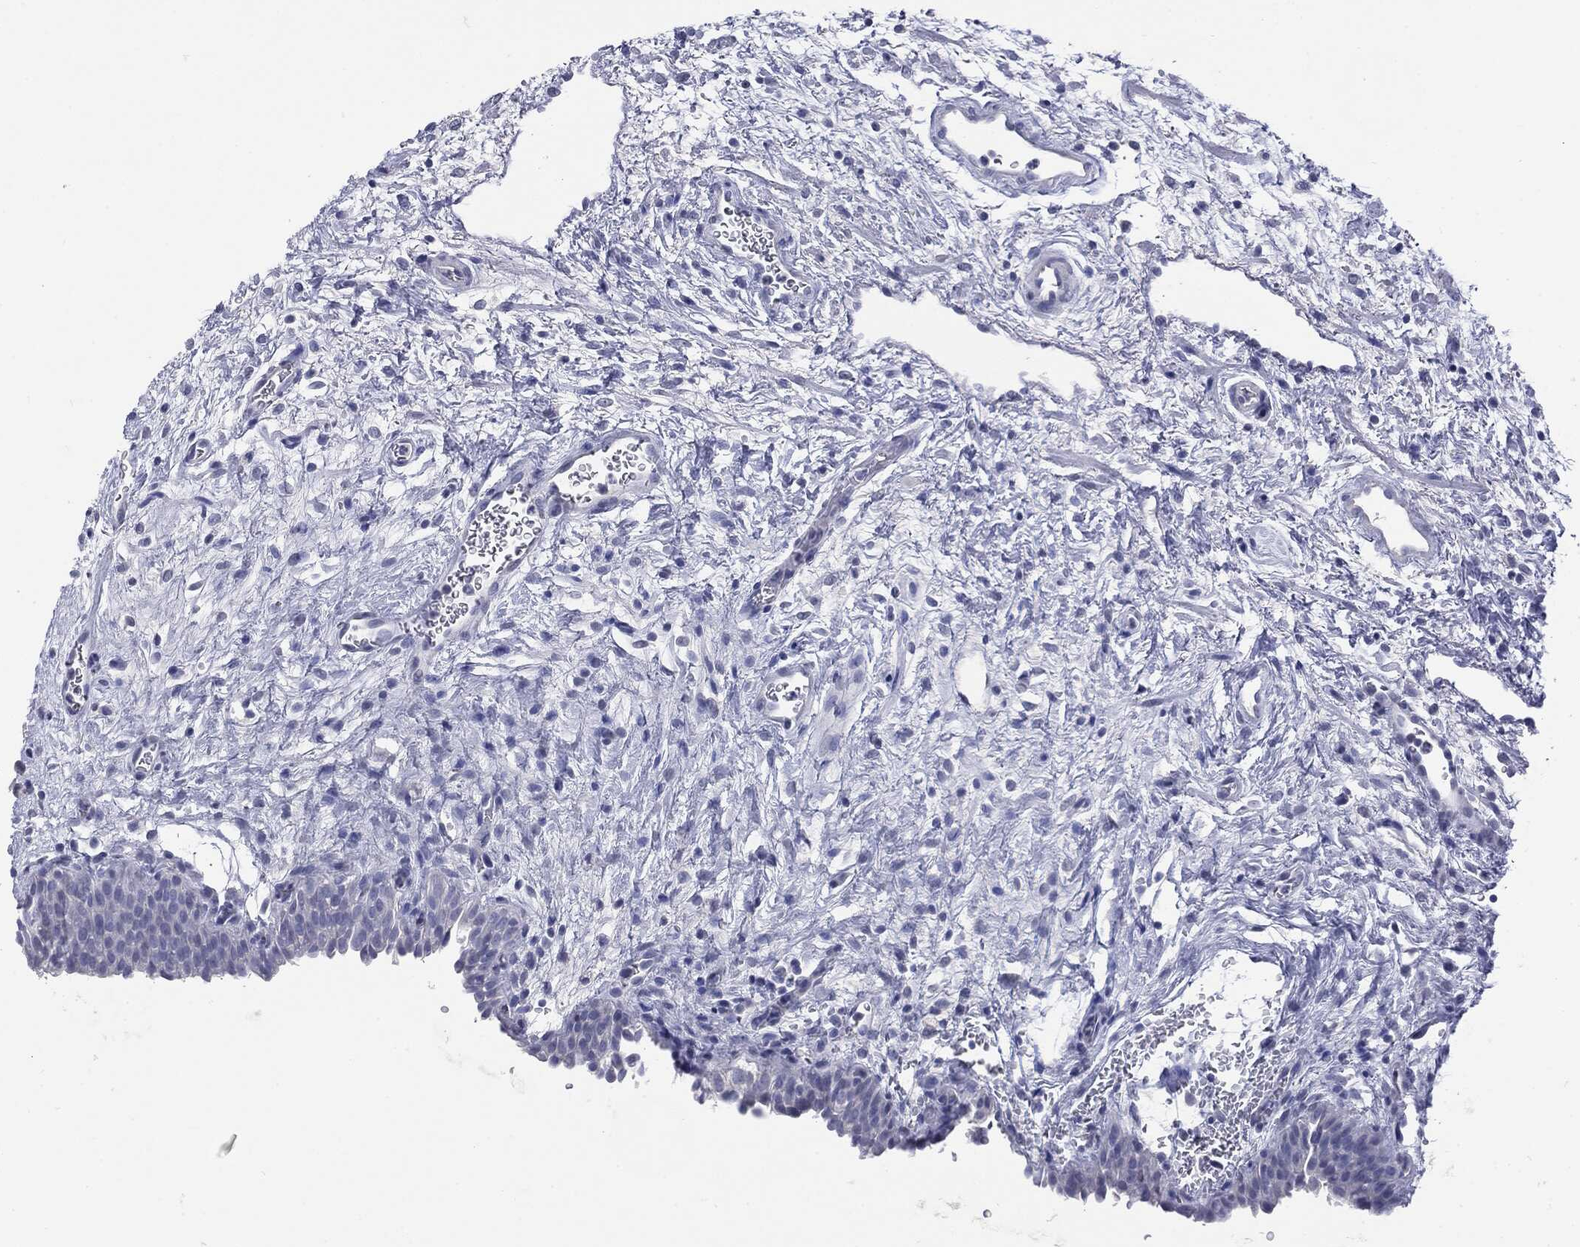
{"staining": {"intensity": "negative", "quantity": "none", "location": "none"}, "tissue": "urinary bladder", "cell_type": "Urothelial cells", "image_type": "normal", "snomed": [{"axis": "morphology", "description": "Normal tissue, NOS"}, {"axis": "topography", "description": "Urinary bladder"}], "caption": "This is an immunohistochemistry (IHC) micrograph of unremarkable urinary bladder. There is no staining in urothelial cells.", "gene": "TSHB", "patient": {"sex": "male", "age": 37}}